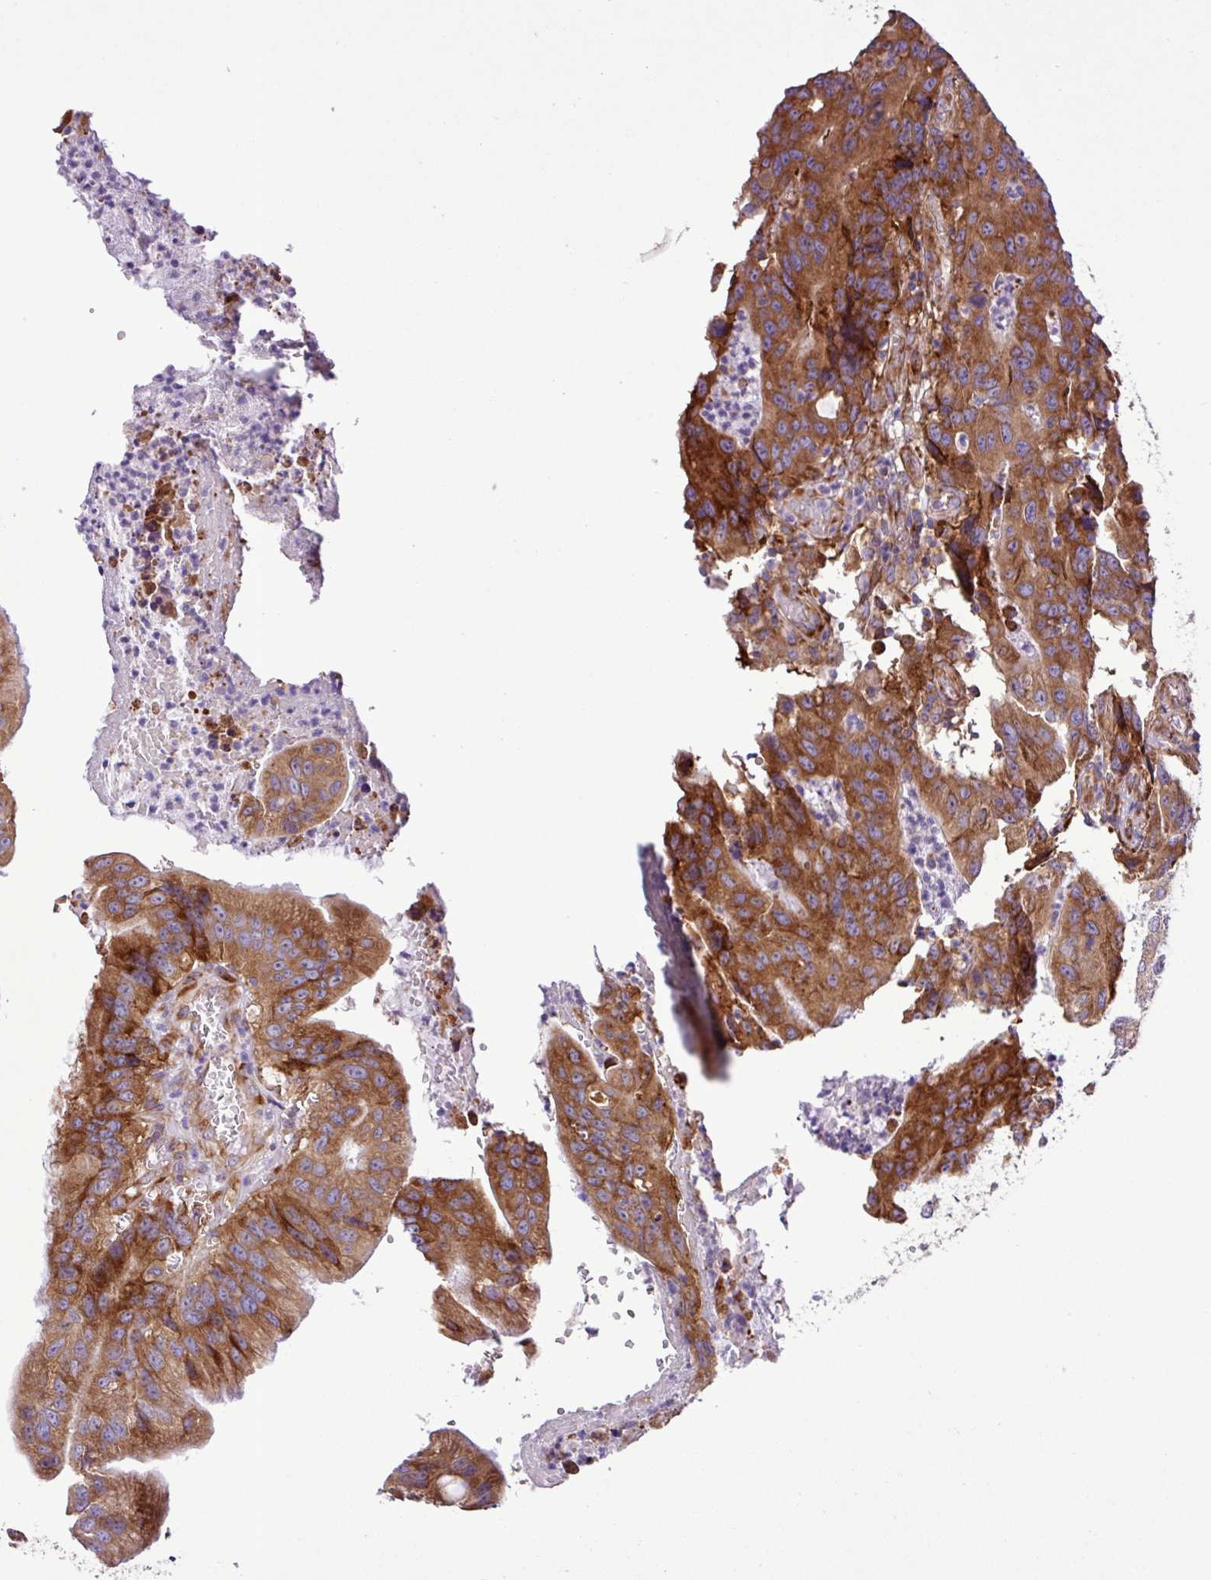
{"staining": {"intensity": "strong", "quantity": ">75%", "location": "cytoplasmic/membranous"}, "tissue": "colorectal cancer", "cell_type": "Tumor cells", "image_type": "cancer", "snomed": [{"axis": "morphology", "description": "Adenocarcinoma, NOS"}, {"axis": "topography", "description": "Colon"}], "caption": "Immunohistochemistry (DAB (3,3'-diaminobenzidine)) staining of human adenocarcinoma (colorectal) exhibits strong cytoplasmic/membranous protein staining in approximately >75% of tumor cells.", "gene": "RPL13", "patient": {"sex": "male", "age": 83}}